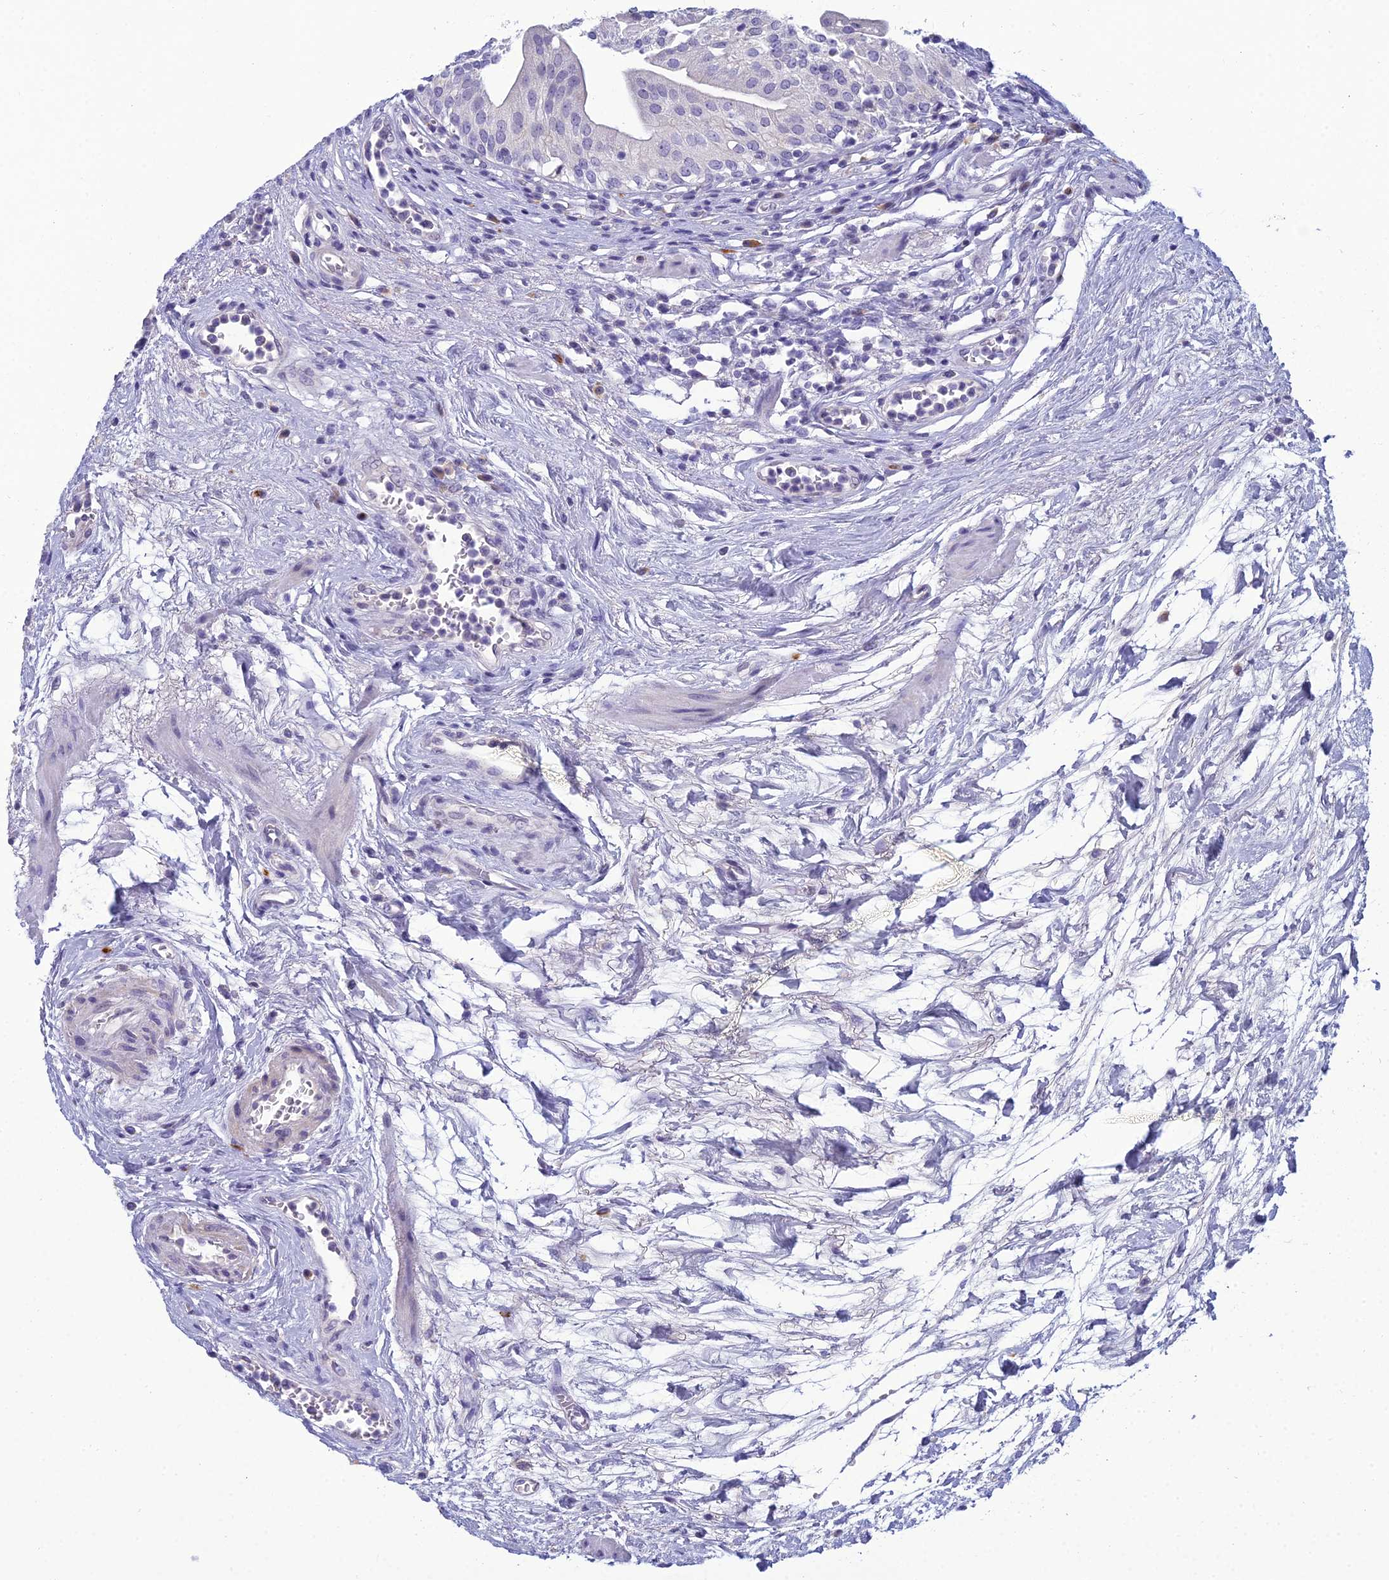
{"staining": {"intensity": "negative", "quantity": "none", "location": "none"}, "tissue": "urinary bladder", "cell_type": "Urothelial cells", "image_type": "normal", "snomed": [{"axis": "morphology", "description": "Normal tissue, NOS"}, {"axis": "morphology", "description": "Inflammation, NOS"}, {"axis": "topography", "description": "Urinary bladder"}], "caption": "Protein analysis of unremarkable urinary bladder exhibits no significant positivity in urothelial cells. (DAB (3,3'-diaminobenzidine) immunohistochemistry (IHC), high magnification).", "gene": "MUC13", "patient": {"sex": "male", "age": 63}}